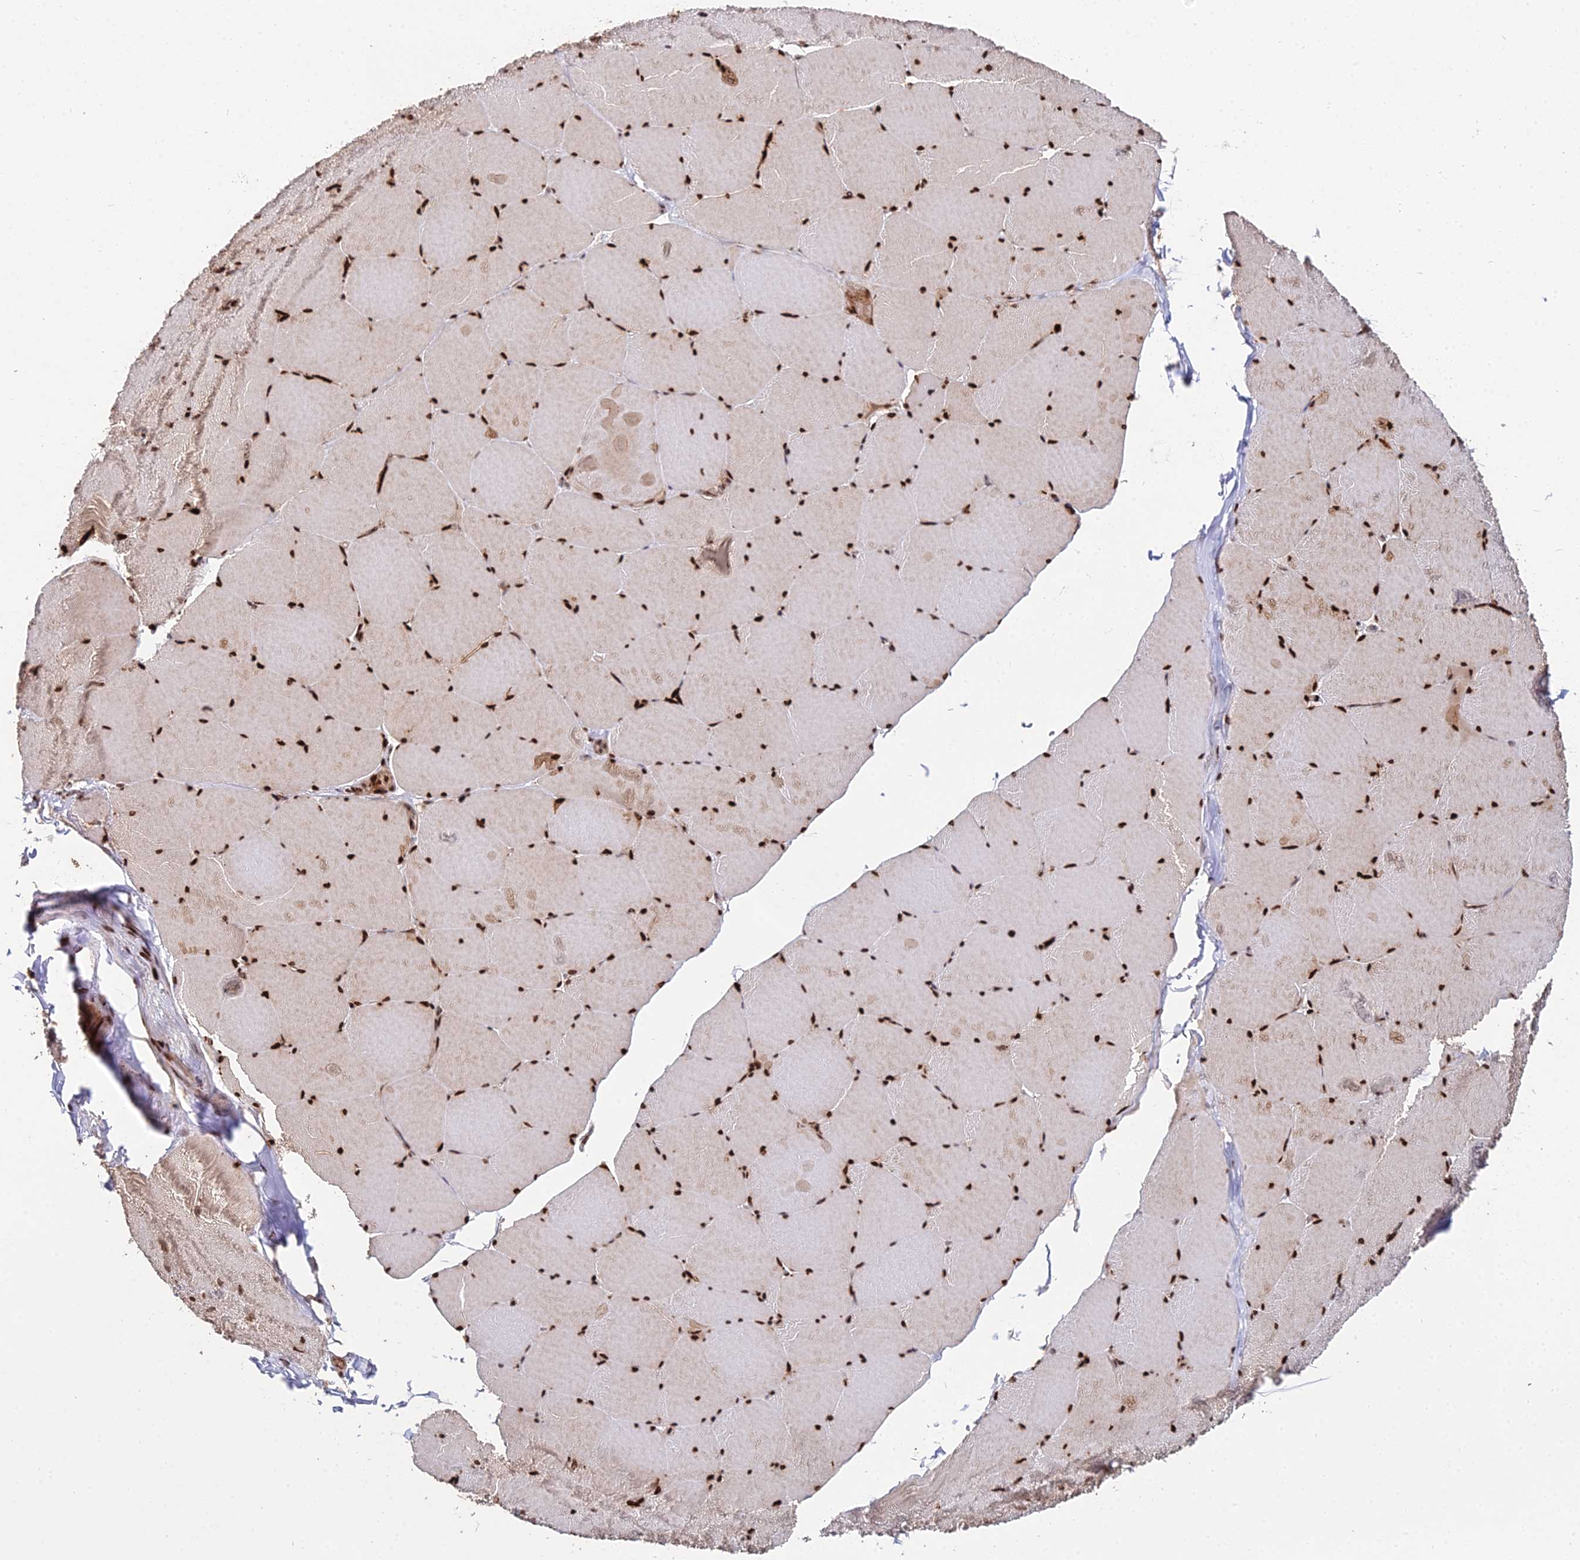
{"staining": {"intensity": "strong", "quantity": ">75%", "location": "cytoplasmic/membranous,nuclear"}, "tissue": "skeletal muscle", "cell_type": "Myocytes", "image_type": "normal", "snomed": [{"axis": "morphology", "description": "Normal tissue, NOS"}, {"axis": "topography", "description": "Skeletal muscle"}, {"axis": "topography", "description": "Head-Neck"}], "caption": "Immunohistochemical staining of benign human skeletal muscle reveals >75% levels of strong cytoplasmic/membranous,nuclear protein expression in about >75% of myocytes.", "gene": "RBMS2", "patient": {"sex": "male", "age": 66}}